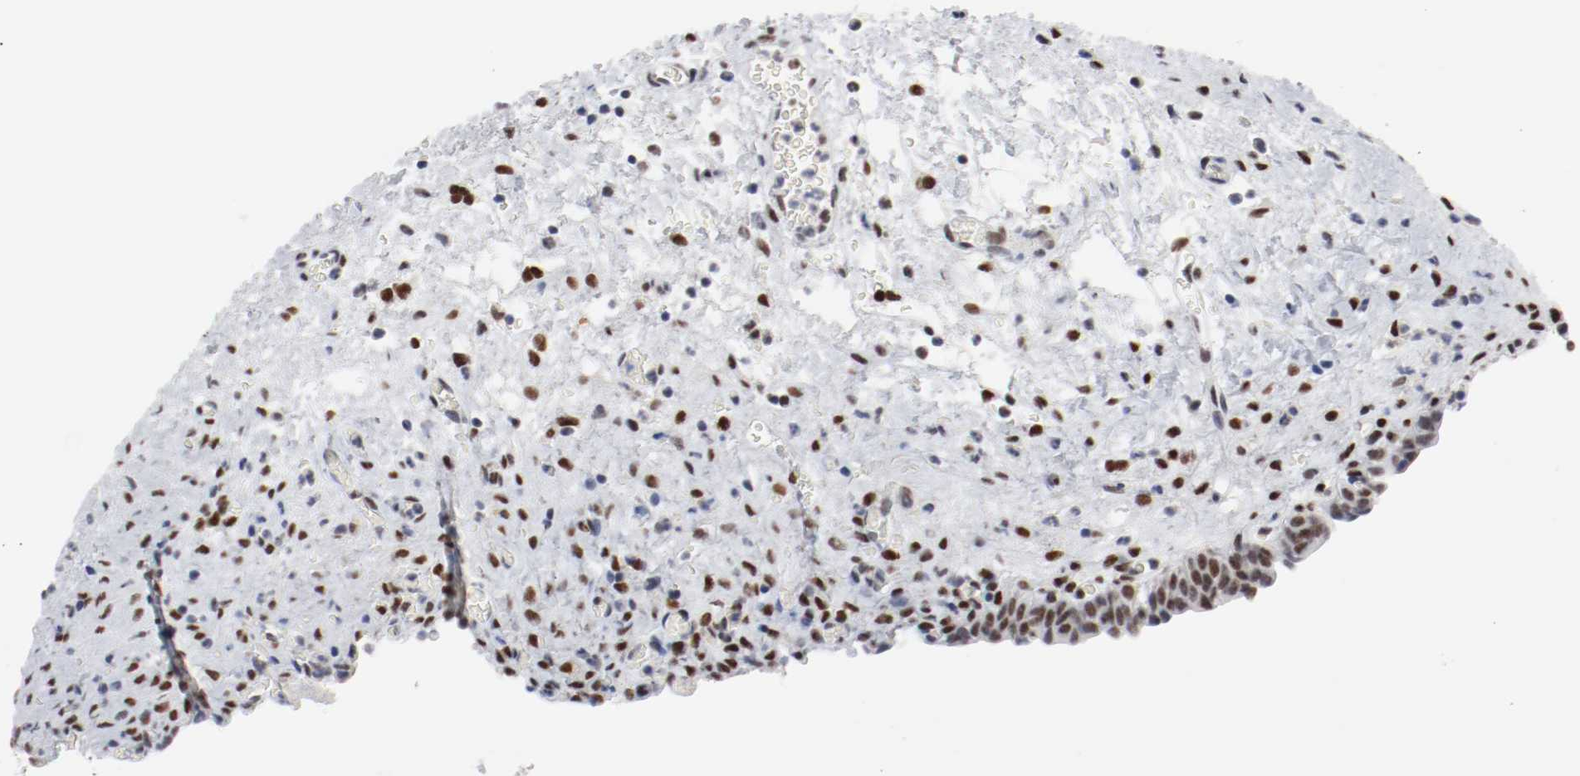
{"staining": {"intensity": "moderate", "quantity": ">75%", "location": "nuclear"}, "tissue": "urinary bladder", "cell_type": "Urothelial cells", "image_type": "normal", "snomed": [{"axis": "morphology", "description": "Normal tissue, NOS"}, {"axis": "morphology", "description": "Dysplasia, NOS"}, {"axis": "topography", "description": "Urinary bladder"}], "caption": "This is a micrograph of immunohistochemistry staining of unremarkable urinary bladder, which shows moderate expression in the nuclear of urothelial cells.", "gene": "ARNT", "patient": {"sex": "male", "age": 35}}